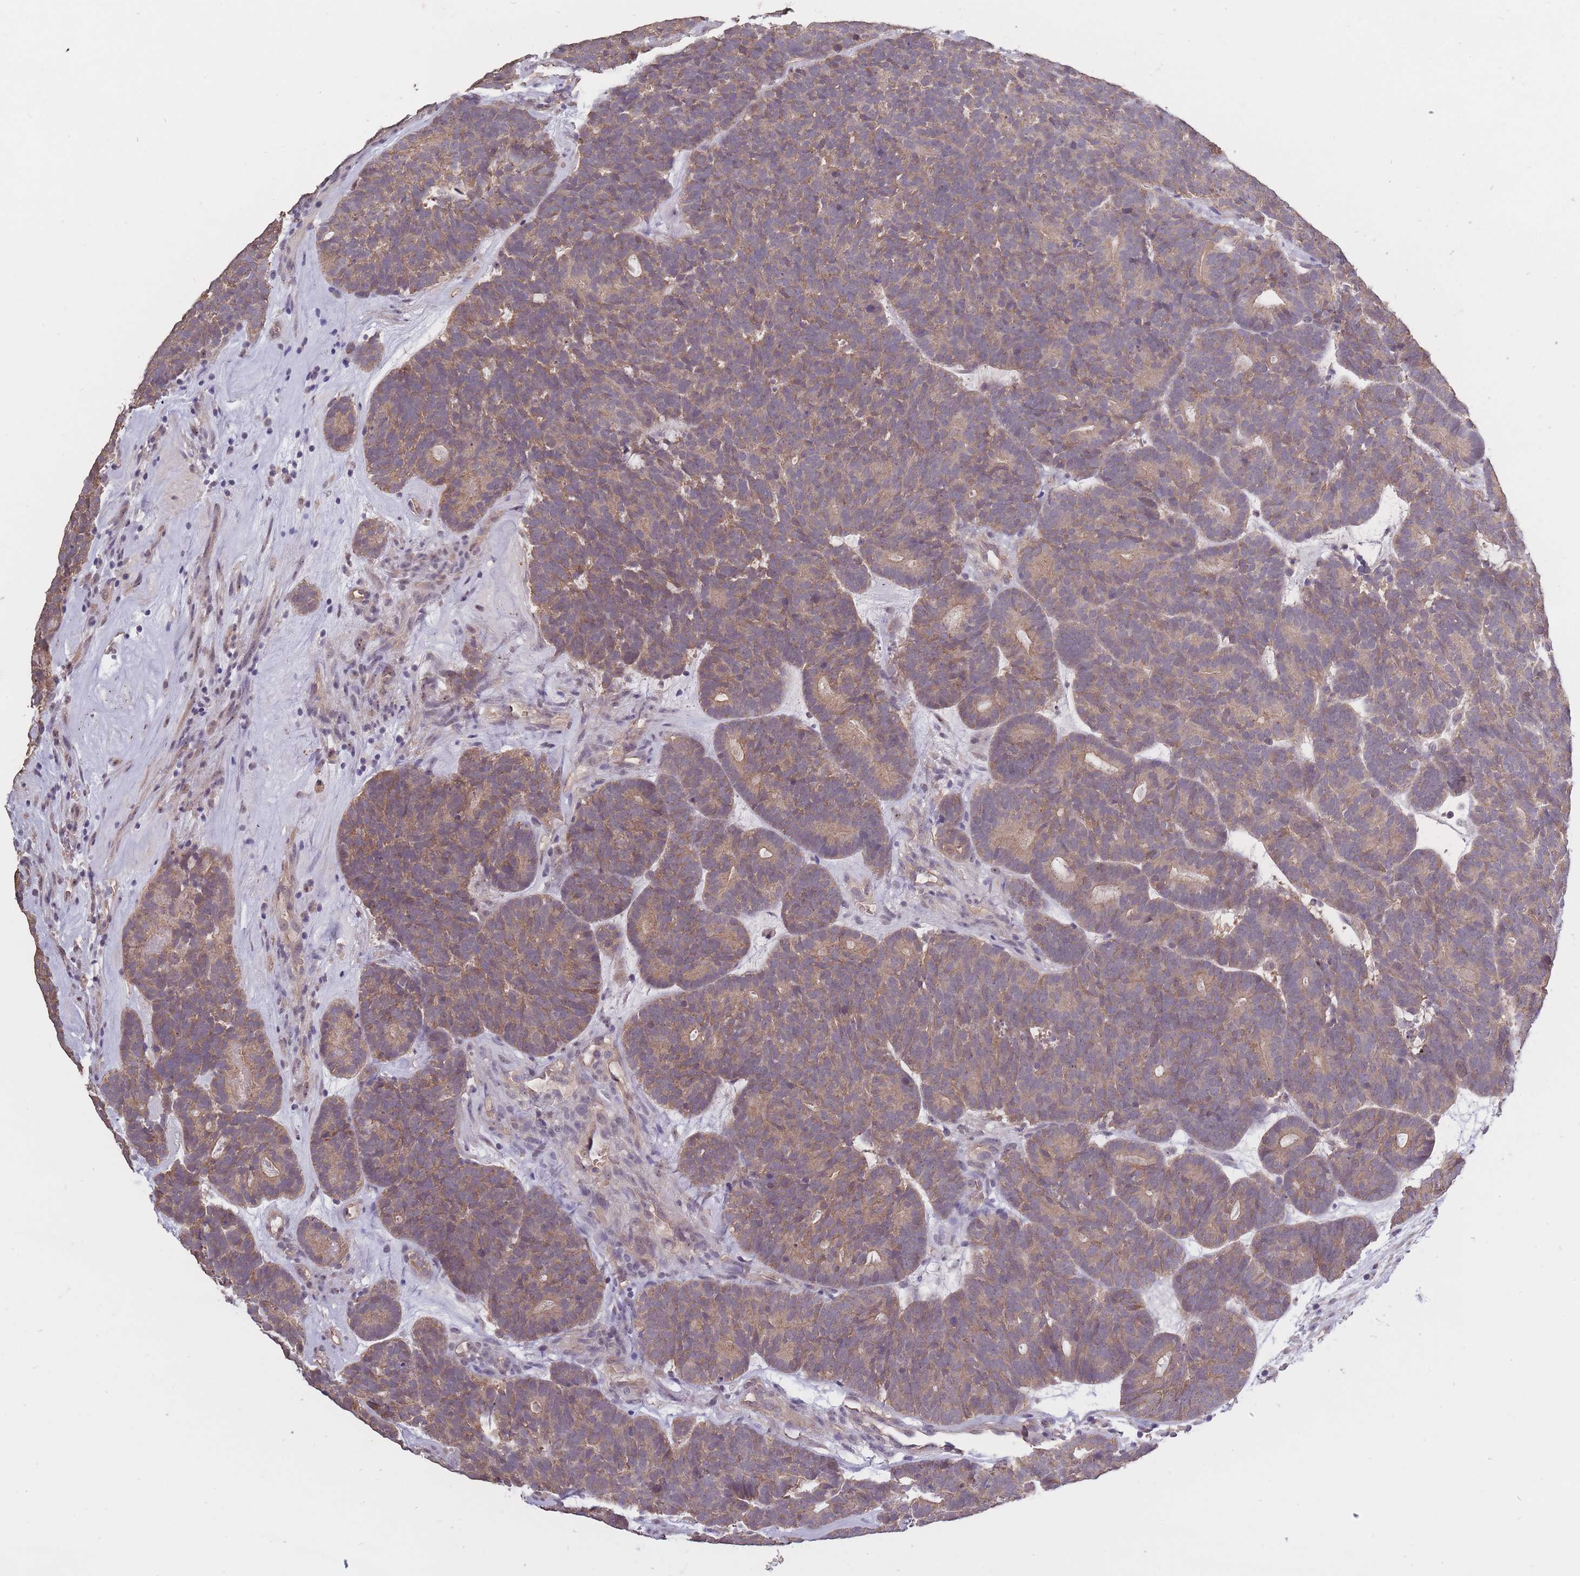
{"staining": {"intensity": "moderate", "quantity": ">75%", "location": "cytoplasmic/membranous"}, "tissue": "head and neck cancer", "cell_type": "Tumor cells", "image_type": "cancer", "snomed": [{"axis": "morphology", "description": "Adenocarcinoma, NOS"}, {"axis": "topography", "description": "Head-Neck"}], "caption": "Protein staining of head and neck cancer (adenocarcinoma) tissue shows moderate cytoplasmic/membranous expression in approximately >75% of tumor cells.", "gene": "KIAA1755", "patient": {"sex": "female", "age": 81}}